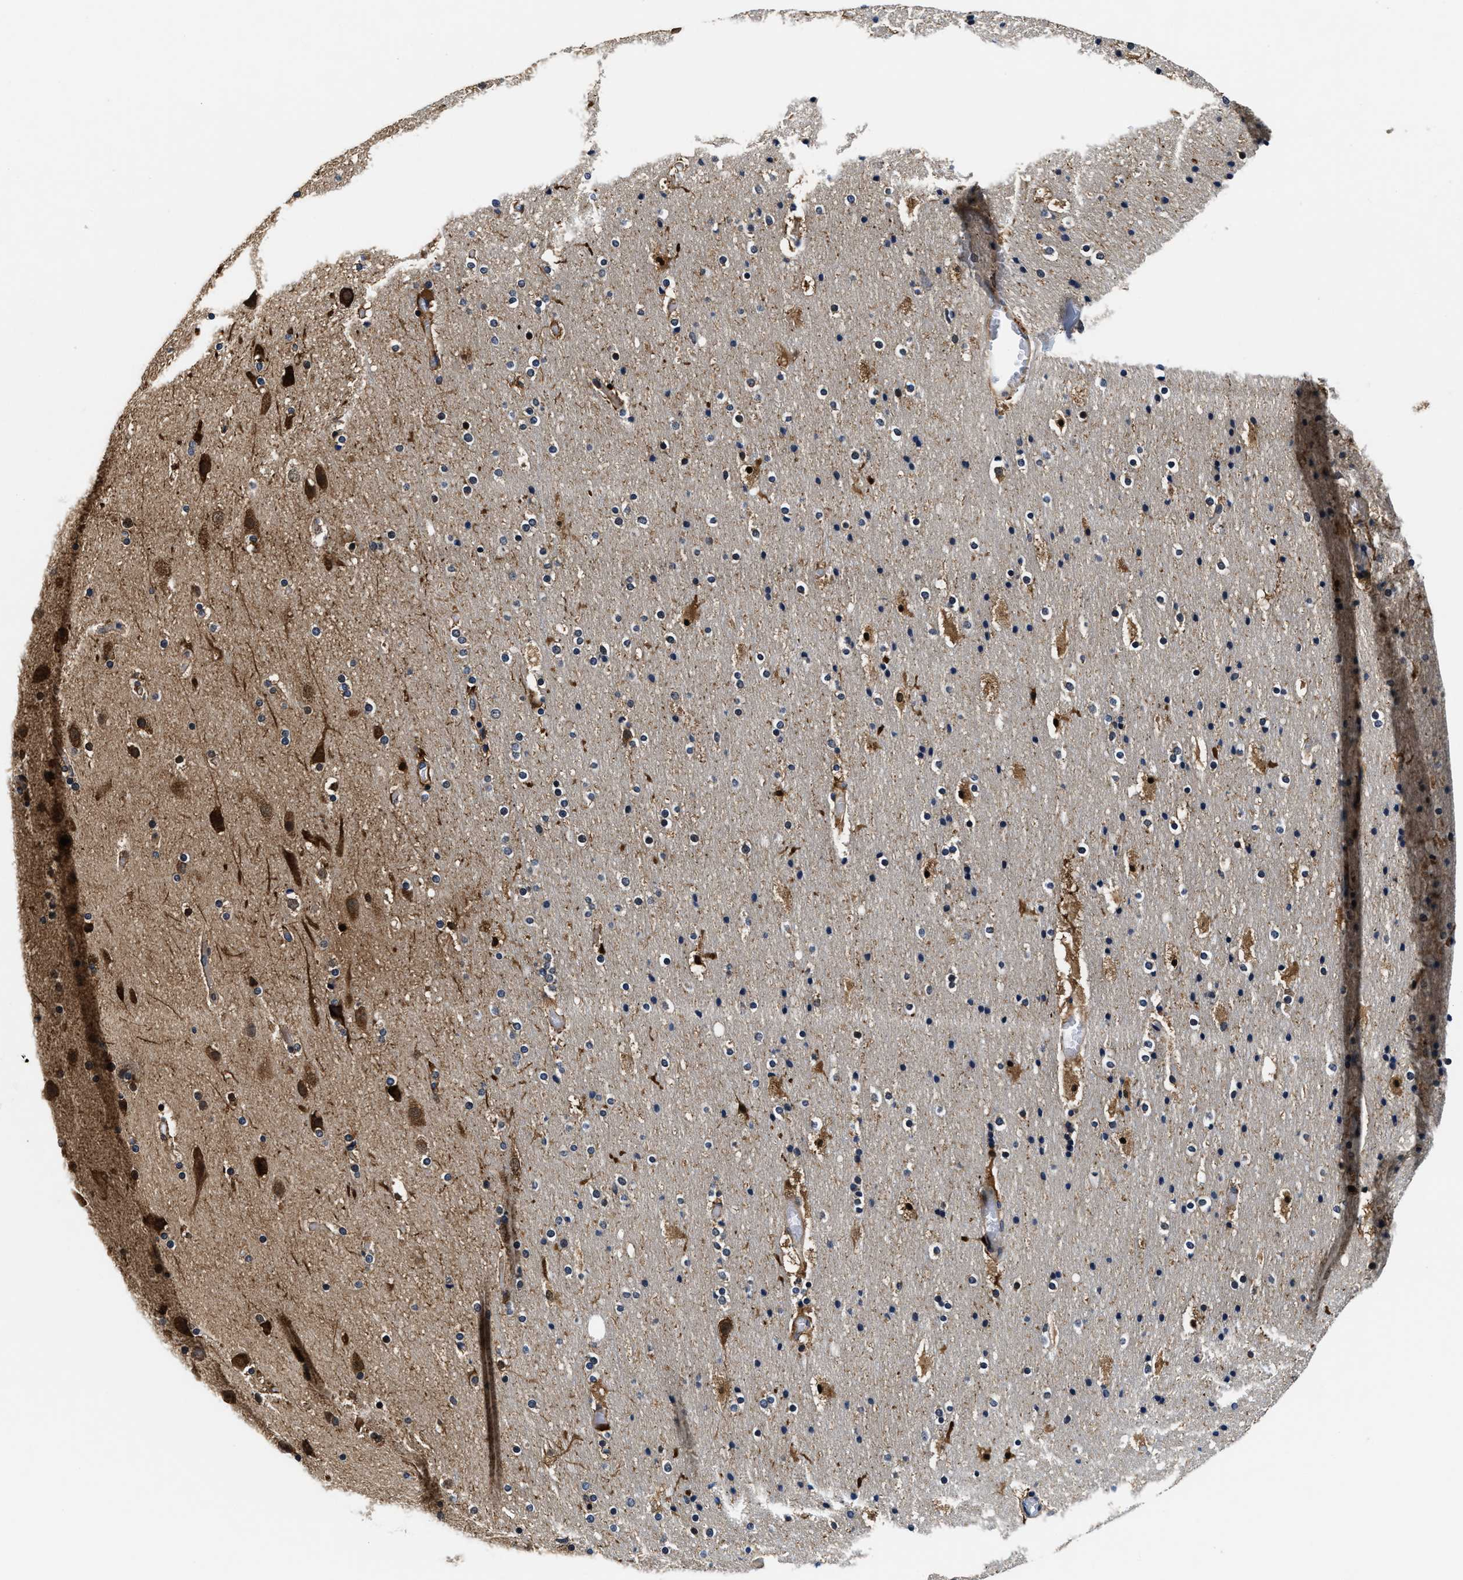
{"staining": {"intensity": "negative", "quantity": "none", "location": "none"}, "tissue": "cerebral cortex", "cell_type": "Endothelial cells", "image_type": "normal", "snomed": [{"axis": "morphology", "description": "Normal tissue, NOS"}, {"axis": "topography", "description": "Cerebral cortex"}], "caption": "Immunohistochemical staining of unremarkable cerebral cortex displays no significant positivity in endothelial cells.", "gene": "PHPT1", "patient": {"sex": "male", "age": 57}}